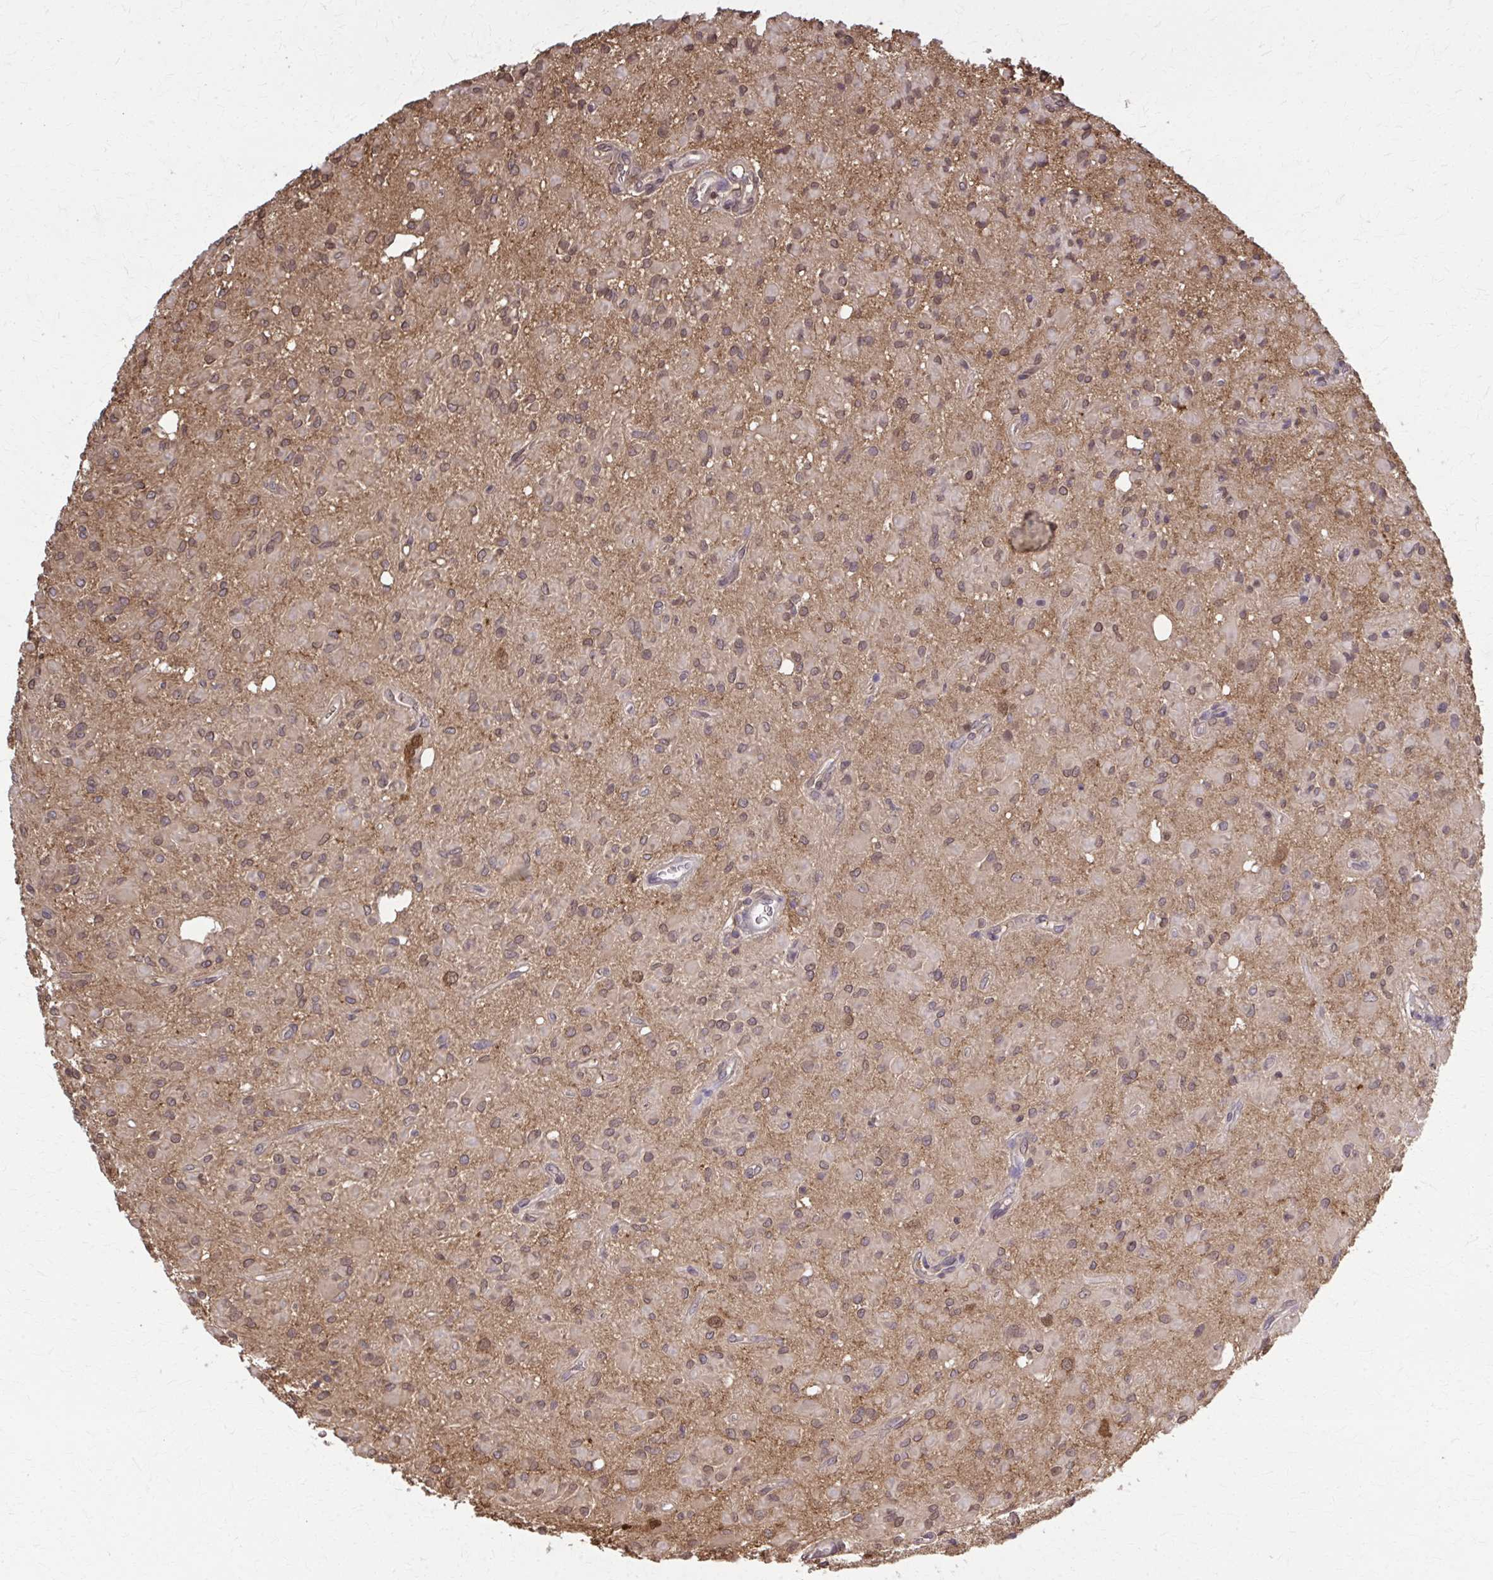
{"staining": {"intensity": "weak", "quantity": "25%-75%", "location": "cytoplasmic/membranous,nuclear"}, "tissue": "glioma", "cell_type": "Tumor cells", "image_type": "cancer", "snomed": [{"axis": "morphology", "description": "Glioma, malignant, Low grade"}, {"axis": "topography", "description": "Brain"}], "caption": "Approximately 25%-75% of tumor cells in low-grade glioma (malignant) show weak cytoplasmic/membranous and nuclear protein staining as visualized by brown immunohistochemical staining.", "gene": "MDH1", "patient": {"sex": "female", "age": 33}}